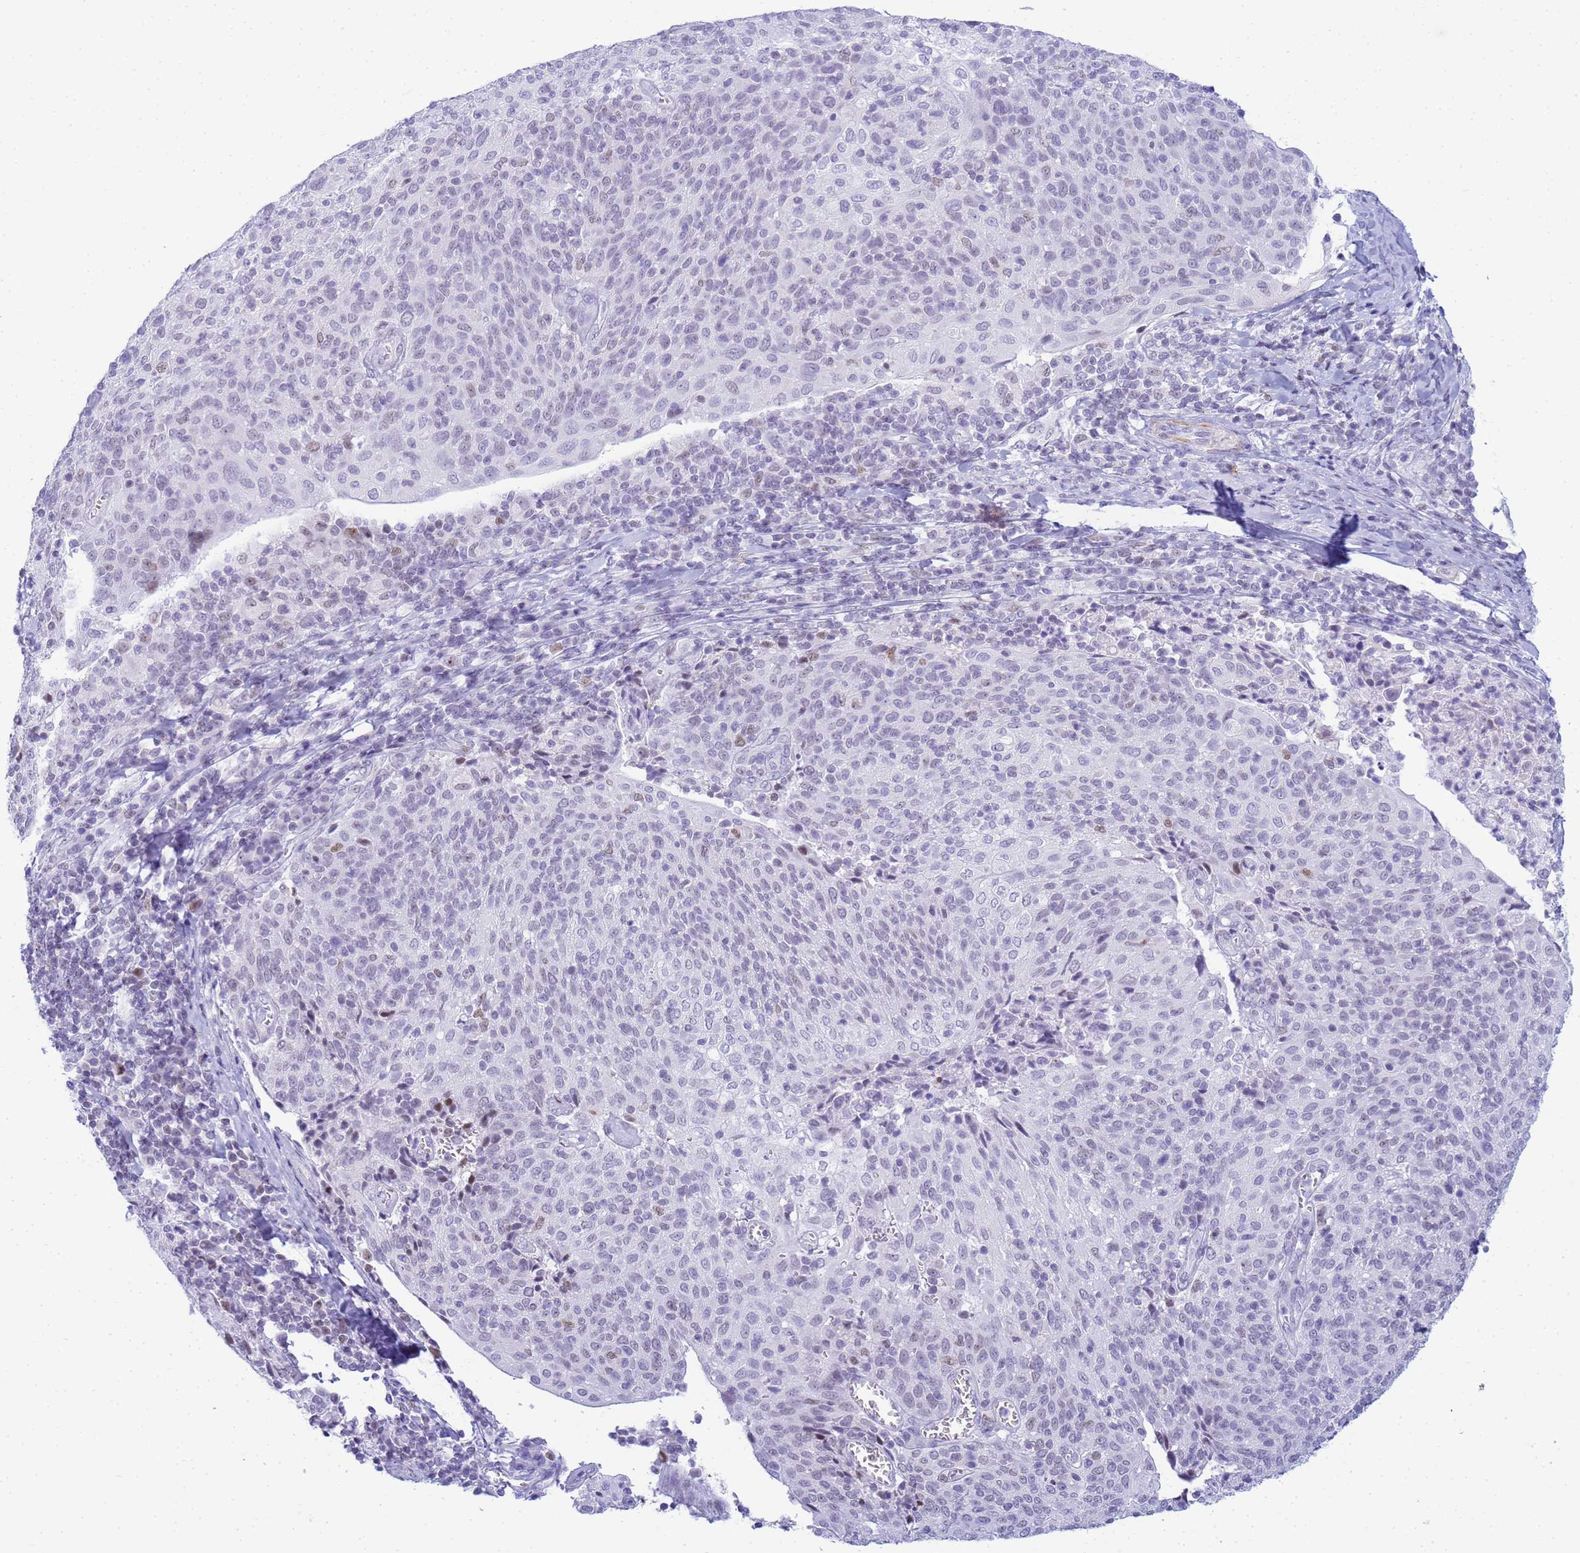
{"staining": {"intensity": "negative", "quantity": "none", "location": "none"}, "tissue": "cervical cancer", "cell_type": "Tumor cells", "image_type": "cancer", "snomed": [{"axis": "morphology", "description": "Squamous cell carcinoma, NOS"}, {"axis": "topography", "description": "Cervix"}], "caption": "Tumor cells are negative for protein expression in human squamous cell carcinoma (cervical).", "gene": "SNX20", "patient": {"sex": "female", "age": 52}}